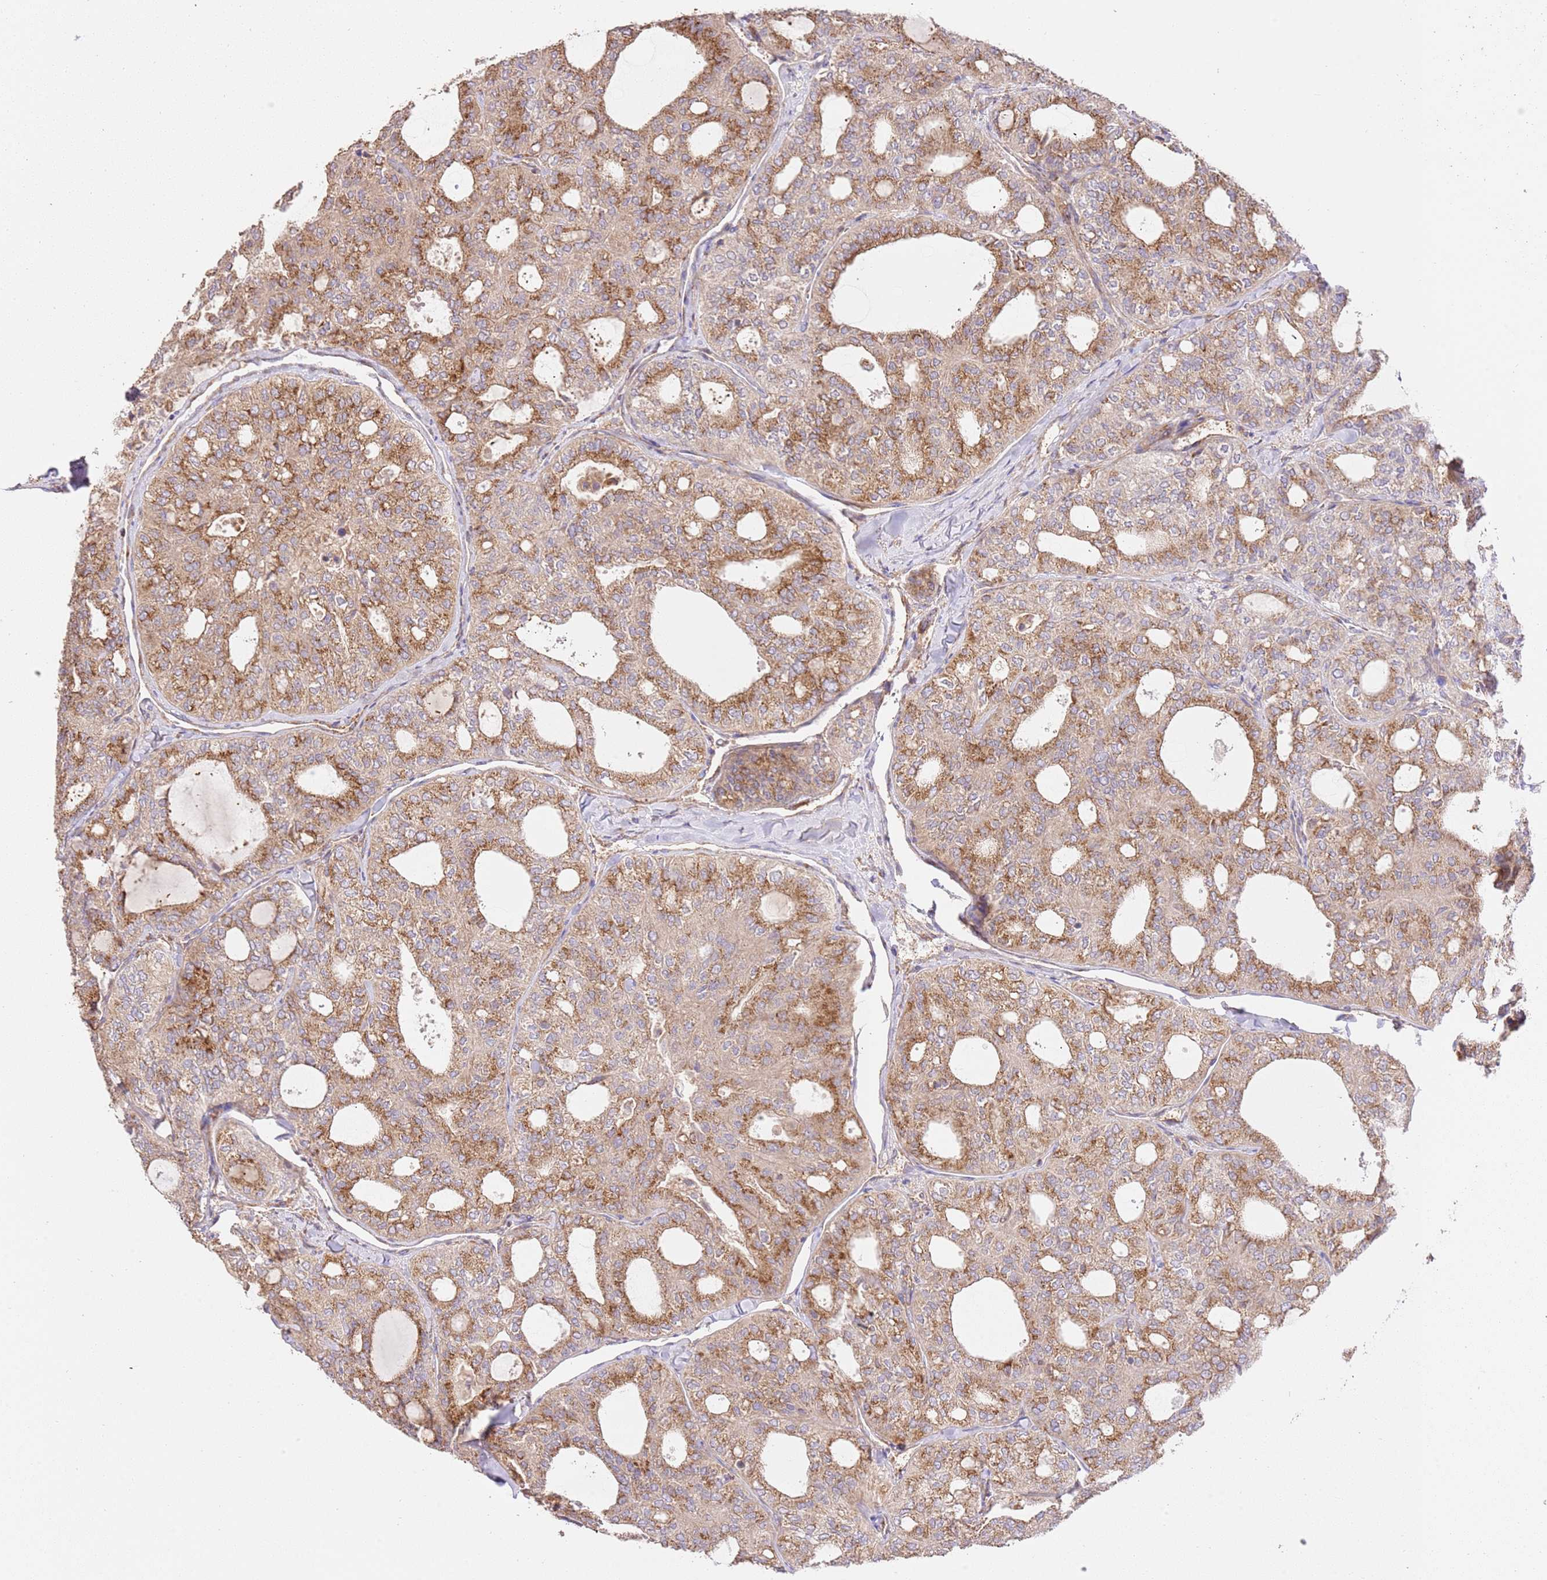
{"staining": {"intensity": "moderate", "quantity": ">75%", "location": "cytoplasmic/membranous"}, "tissue": "thyroid cancer", "cell_type": "Tumor cells", "image_type": "cancer", "snomed": [{"axis": "morphology", "description": "Follicular adenoma carcinoma, NOS"}, {"axis": "topography", "description": "Thyroid gland"}], "caption": "A high-resolution histopathology image shows immunohistochemistry staining of follicular adenoma carcinoma (thyroid), which exhibits moderate cytoplasmic/membranous staining in about >75% of tumor cells. Immunohistochemistry stains the protein in brown and the nuclei are stained blue.", "gene": "ZBTB39", "patient": {"sex": "male", "age": 75}}